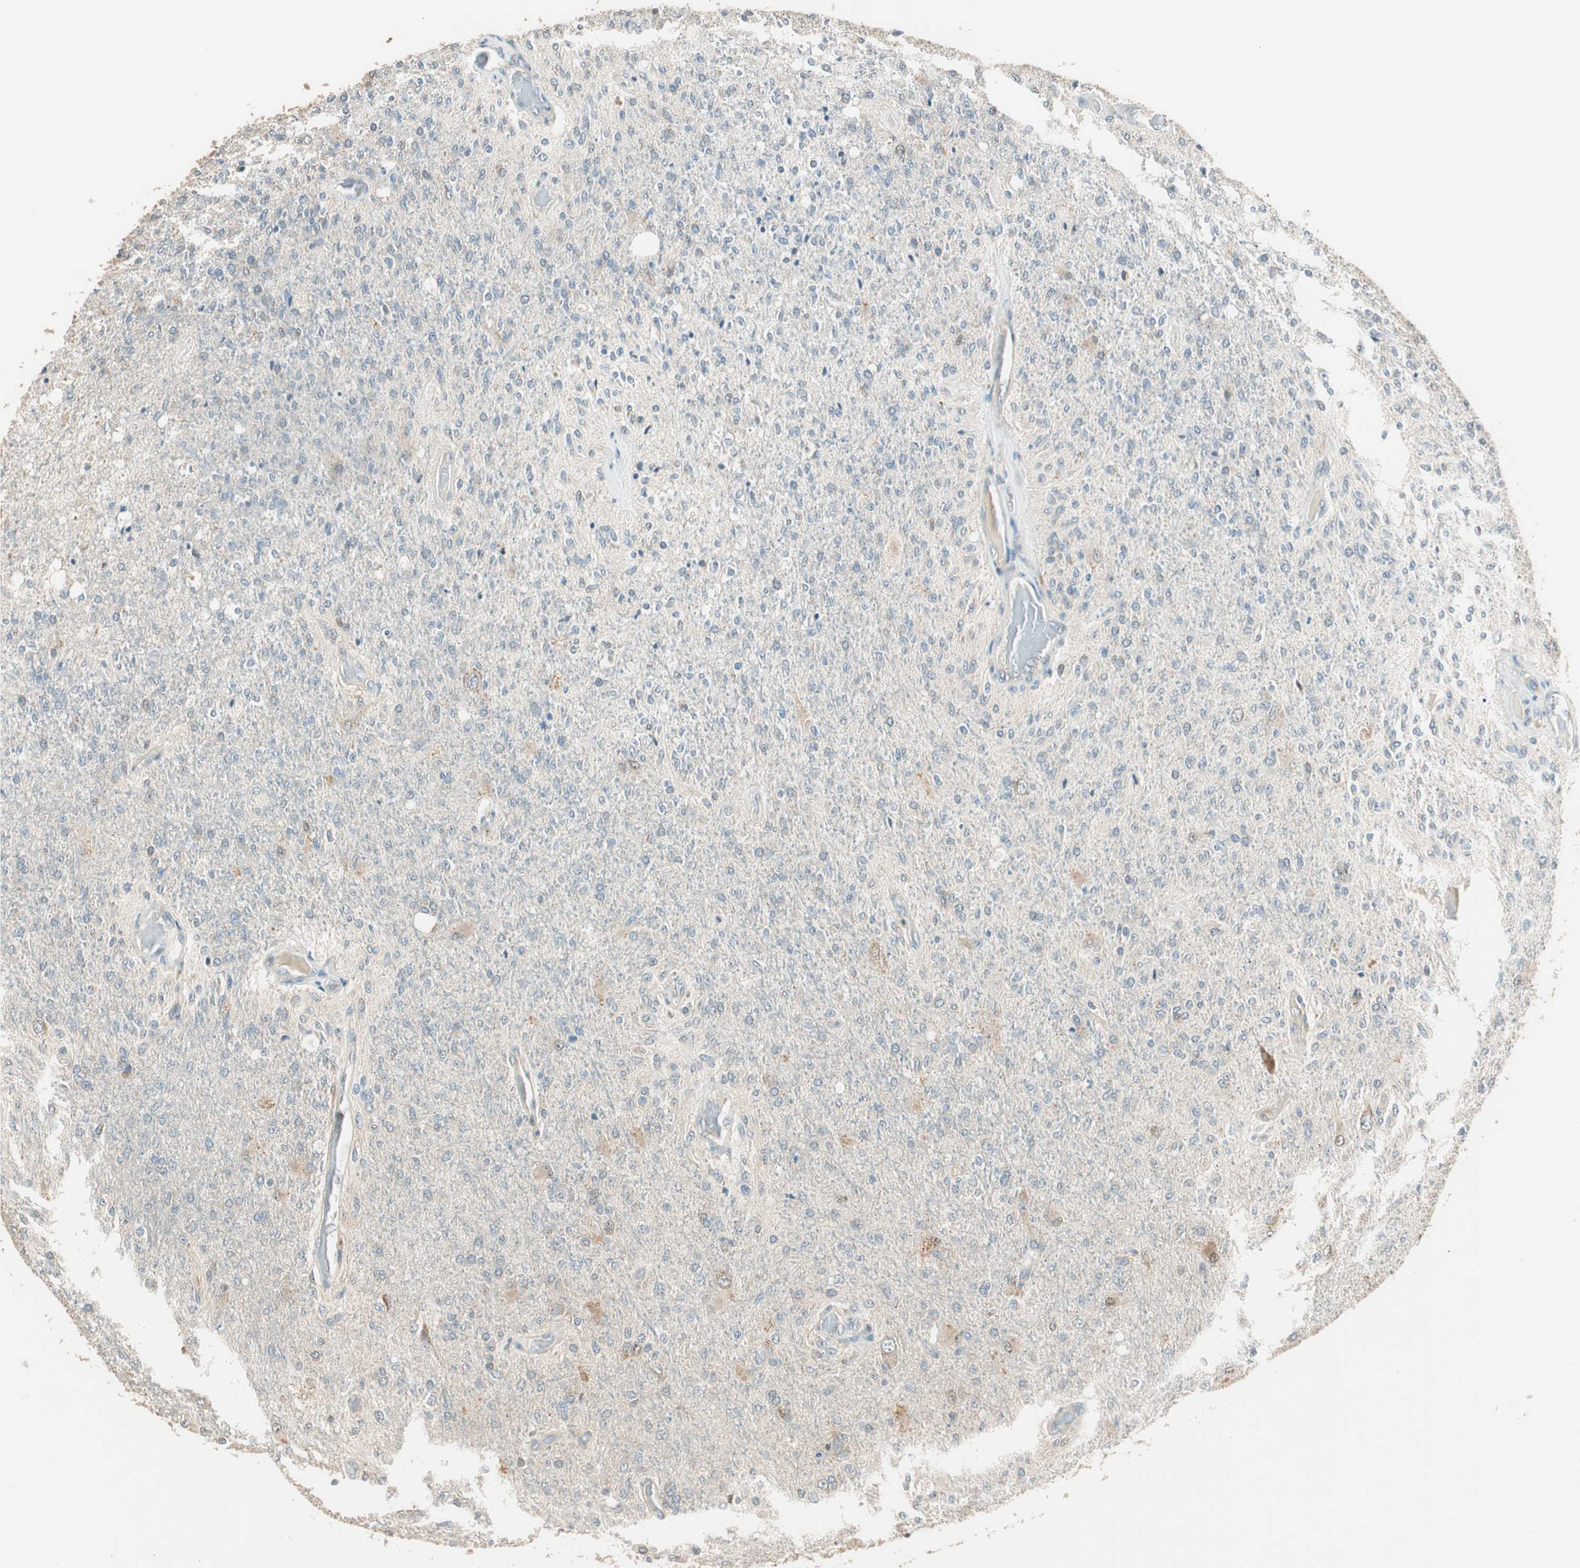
{"staining": {"intensity": "negative", "quantity": "none", "location": "none"}, "tissue": "glioma", "cell_type": "Tumor cells", "image_type": "cancer", "snomed": [{"axis": "morphology", "description": "Normal tissue, NOS"}, {"axis": "morphology", "description": "Glioma, malignant, High grade"}, {"axis": "topography", "description": "Cerebral cortex"}], "caption": "This is a micrograph of immunohistochemistry staining of glioma, which shows no positivity in tumor cells.", "gene": "TRIM21", "patient": {"sex": "male", "age": 77}}